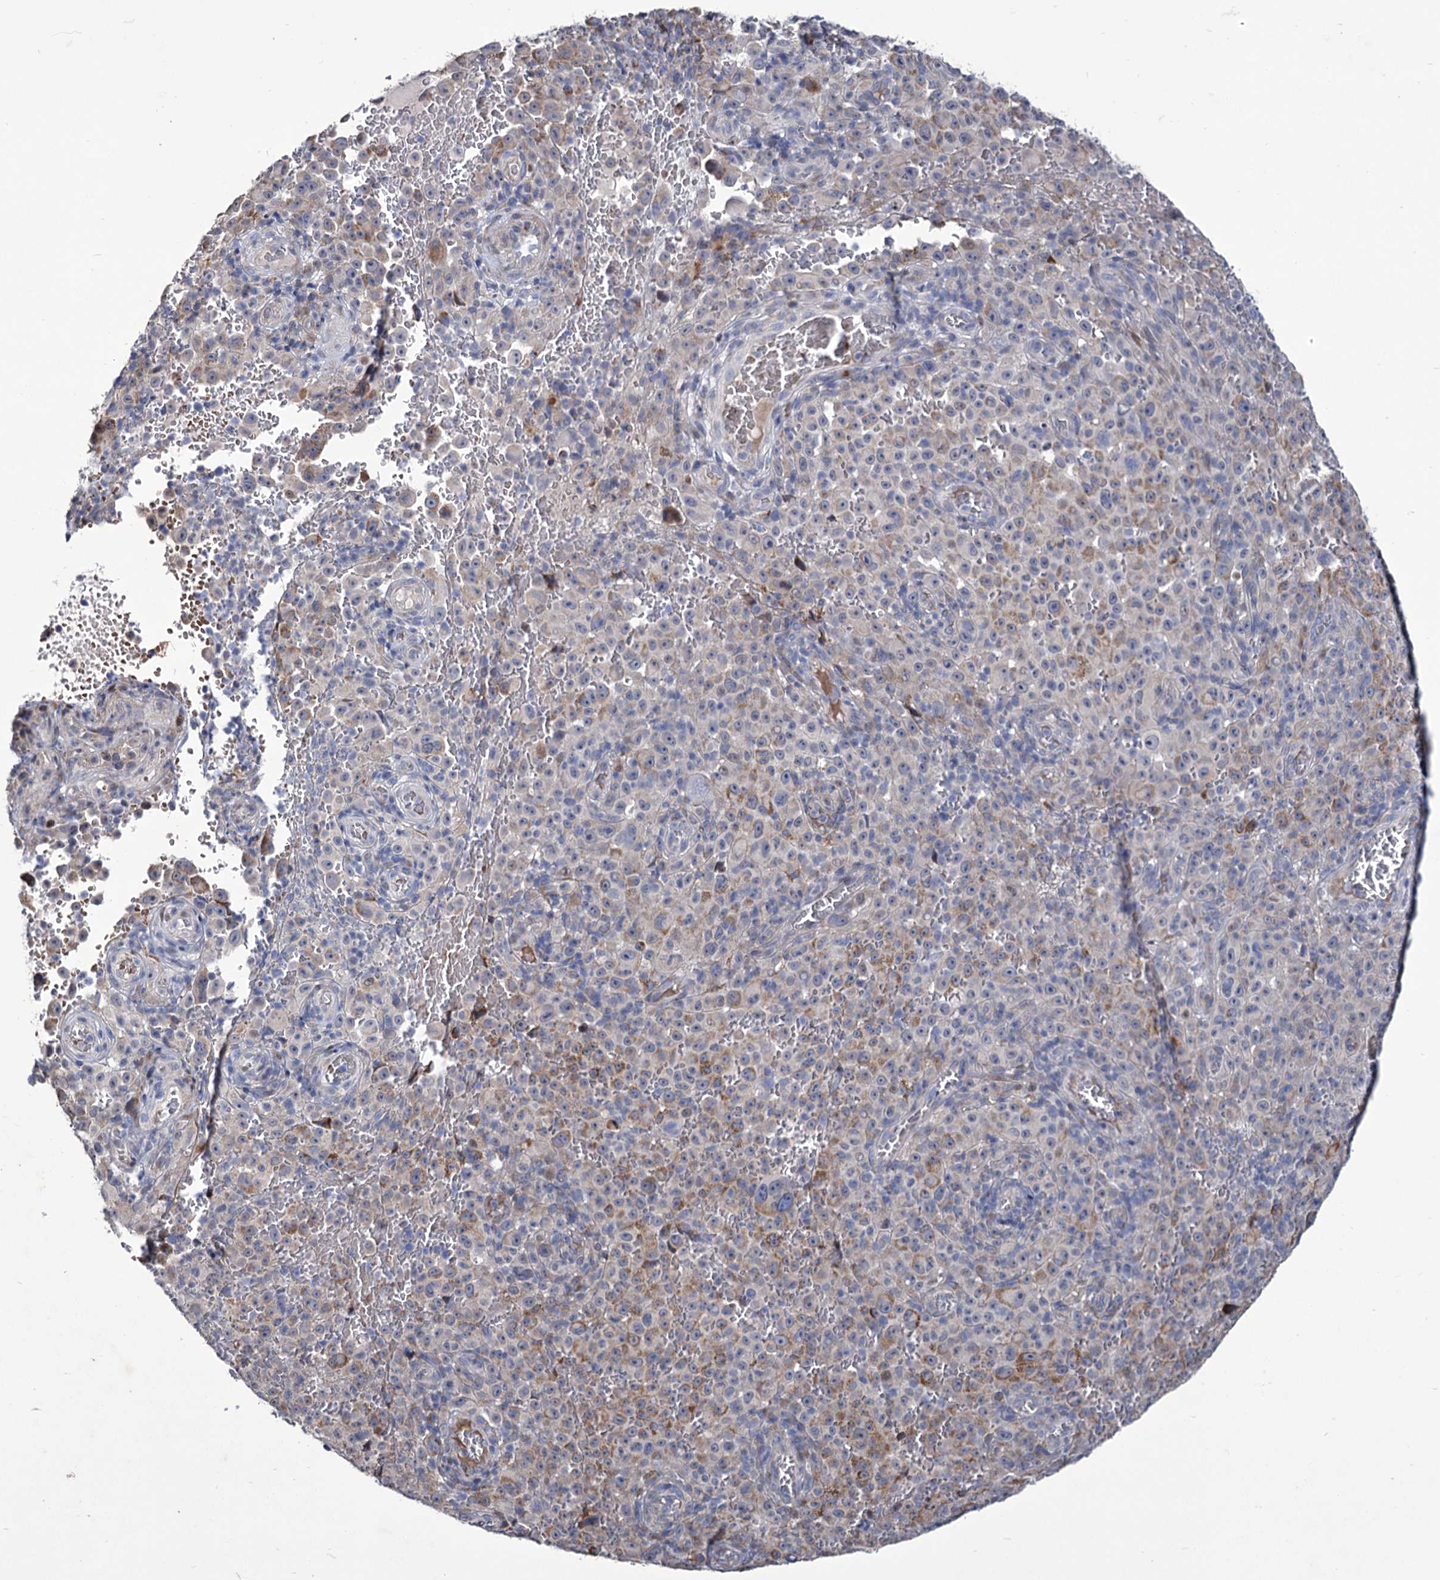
{"staining": {"intensity": "moderate", "quantity": "25%-75%", "location": "cytoplasmic/membranous"}, "tissue": "melanoma", "cell_type": "Tumor cells", "image_type": "cancer", "snomed": [{"axis": "morphology", "description": "Malignant melanoma, NOS"}, {"axis": "topography", "description": "Skin"}], "caption": "This image shows immunohistochemistry (IHC) staining of malignant melanoma, with medium moderate cytoplasmic/membranous staining in approximately 25%-75% of tumor cells.", "gene": "TUBGCP5", "patient": {"sex": "female", "age": 82}}